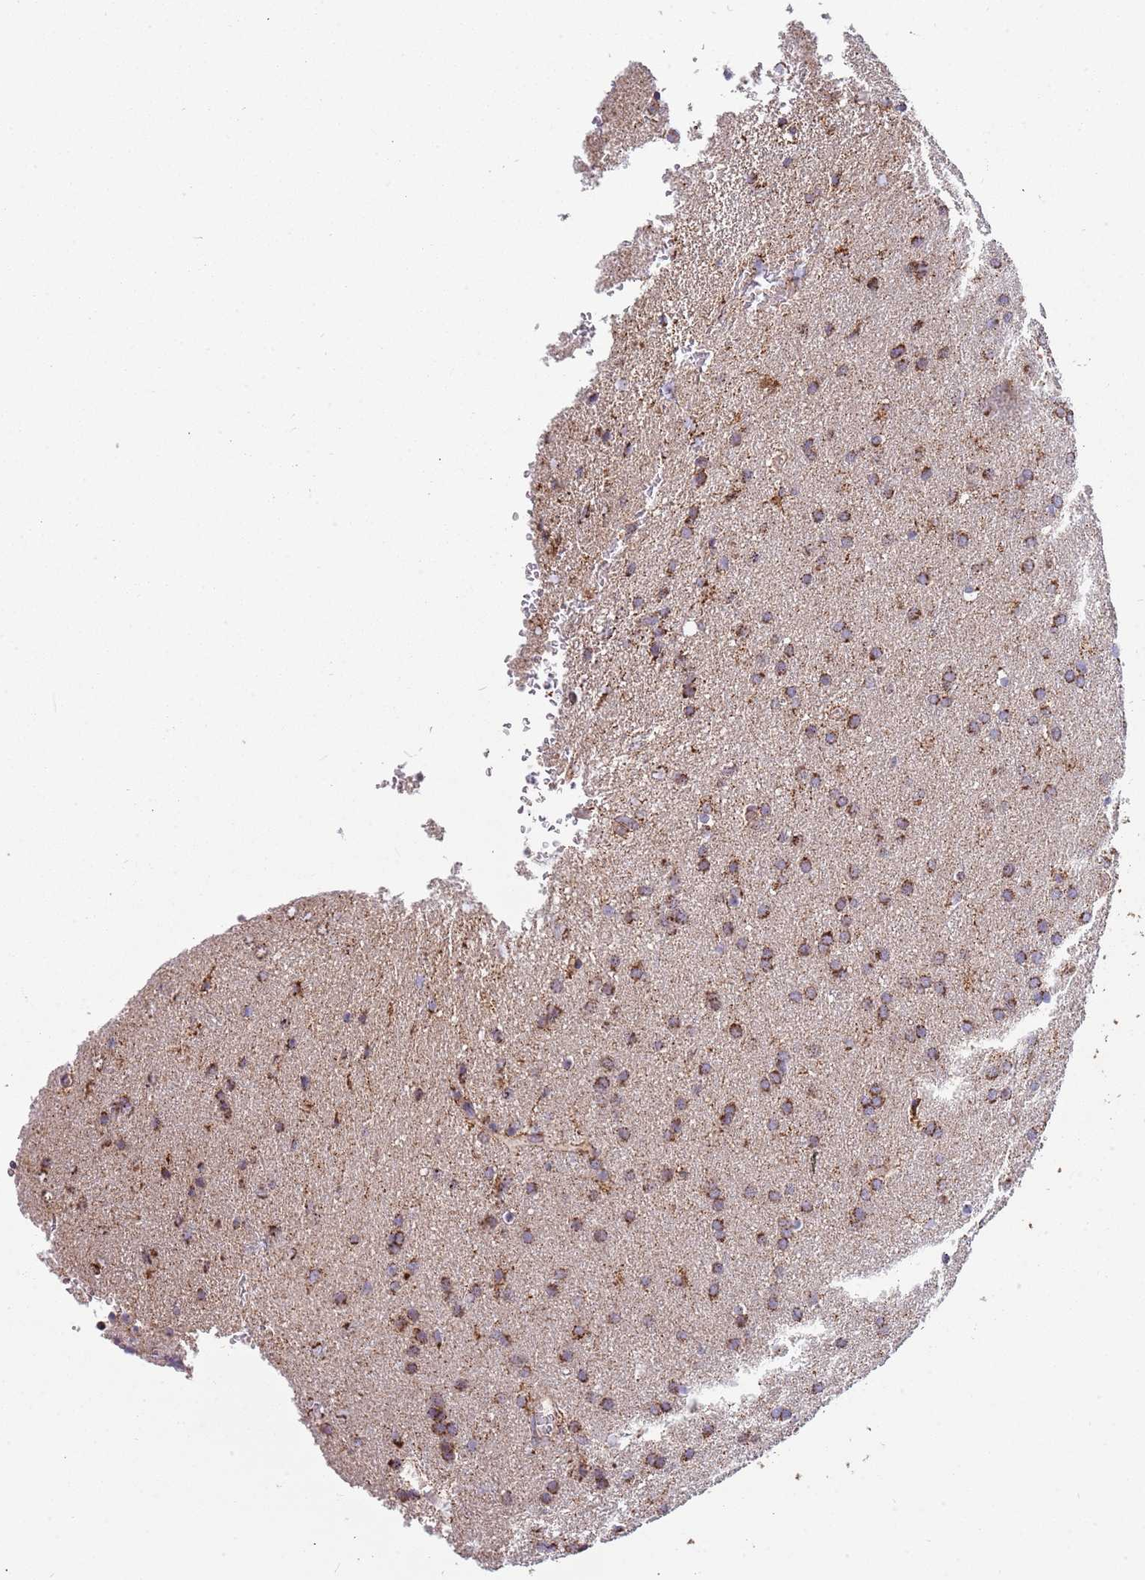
{"staining": {"intensity": "strong", "quantity": ">75%", "location": "cytoplasmic/membranous"}, "tissue": "glioma", "cell_type": "Tumor cells", "image_type": "cancer", "snomed": [{"axis": "morphology", "description": "Glioma, malignant, Low grade"}, {"axis": "topography", "description": "Brain"}], "caption": "This is a histology image of immunohistochemistry staining of malignant glioma (low-grade), which shows strong expression in the cytoplasmic/membranous of tumor cells.", "gene": "VPS16", "patient": {"sex": "female", "age": 32}}